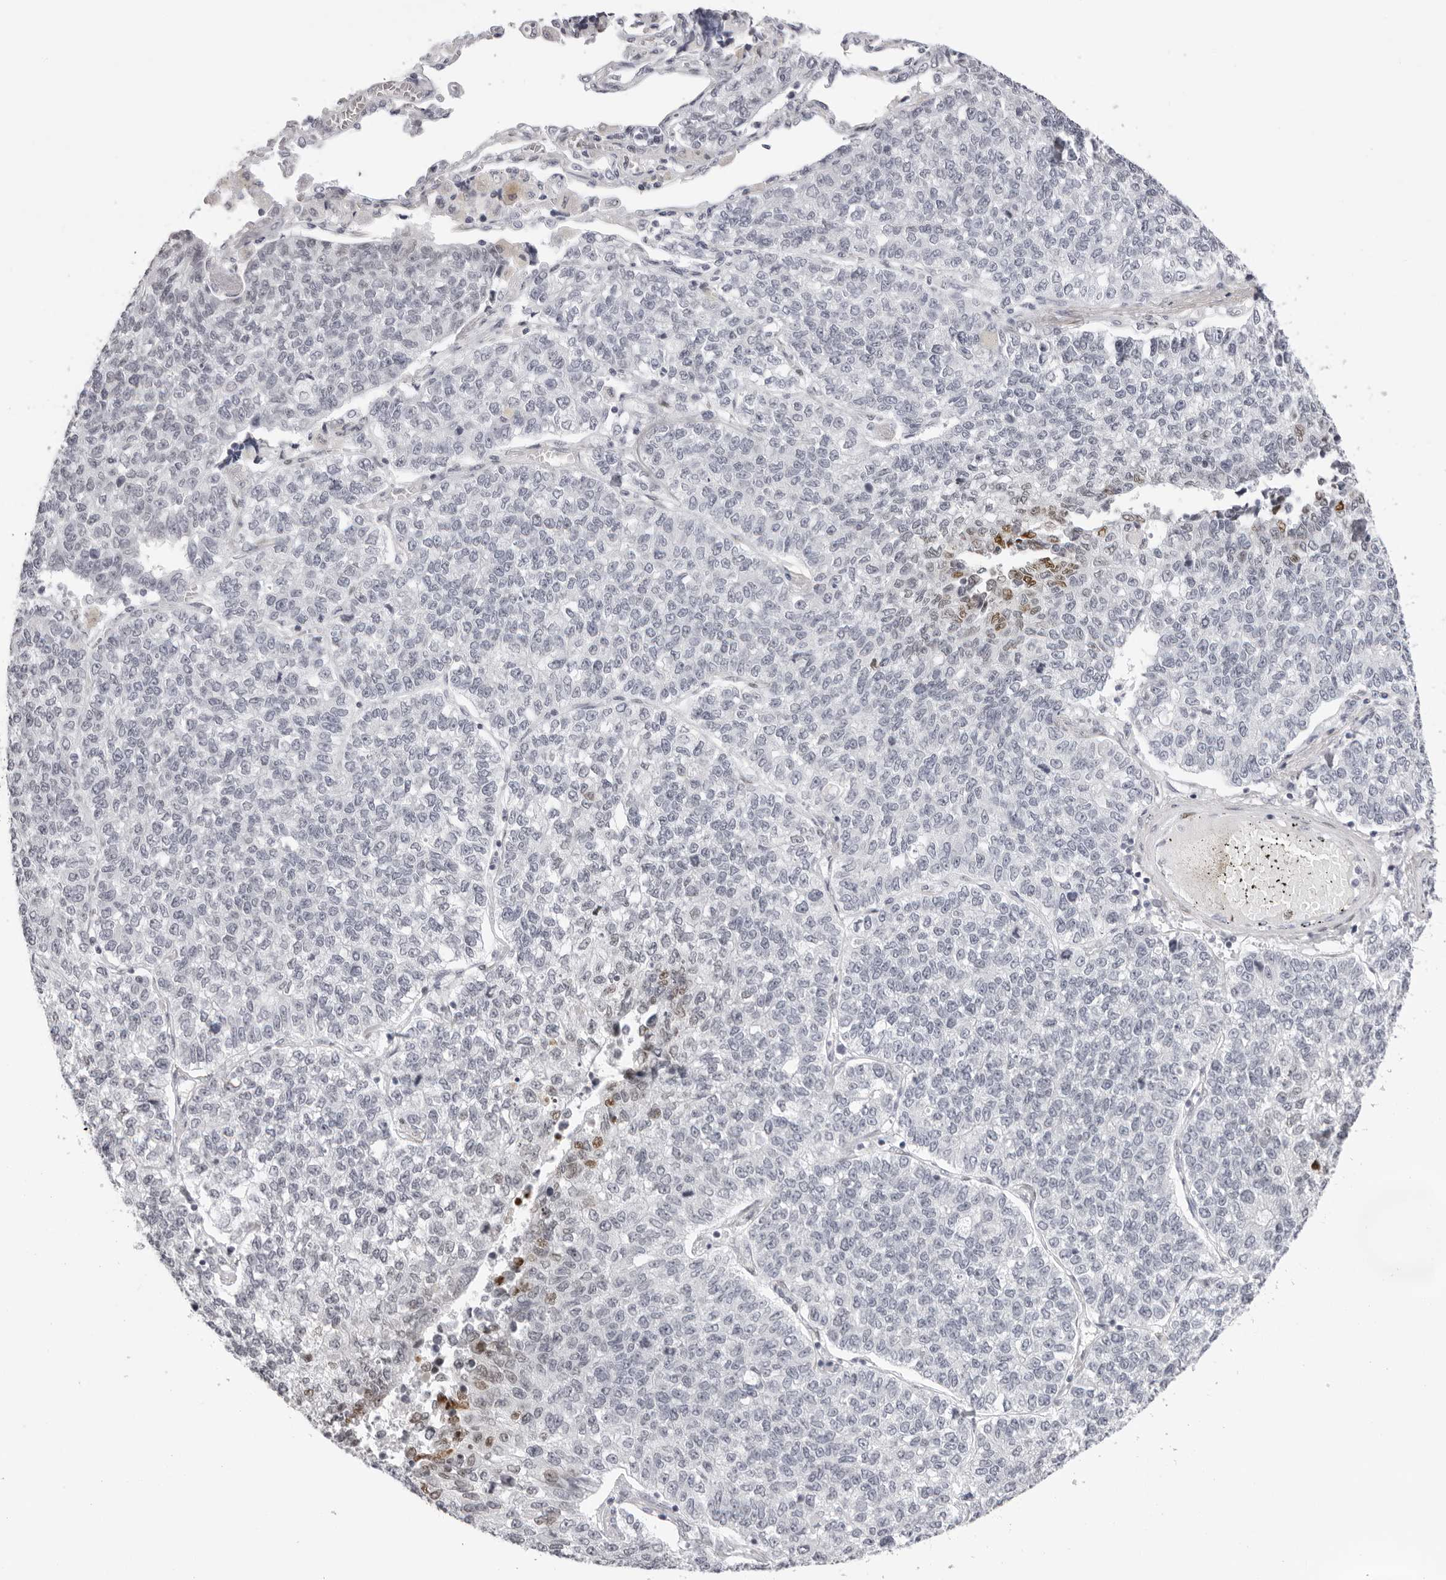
{"staining": {"intensity": "moderate", "quantity": "<25%", "location": "nuclear"}, "tissue": "lung cancer", "cell_type": "Tumor cells", "image_type": "cancer", "snomed": [{"axis": "morphology", "description": "Adenocarcinoma, NOS"}, {"axis": "topography", "description": "Lung"}], "caption": "Moderate nuclear positivity is present in about <25% of tumor cells in lung cancer (adenocarcinoma). Nuclei are stained in blue.", "gene": "MAFK", "patient": {"sex": "male", "age": 49}}